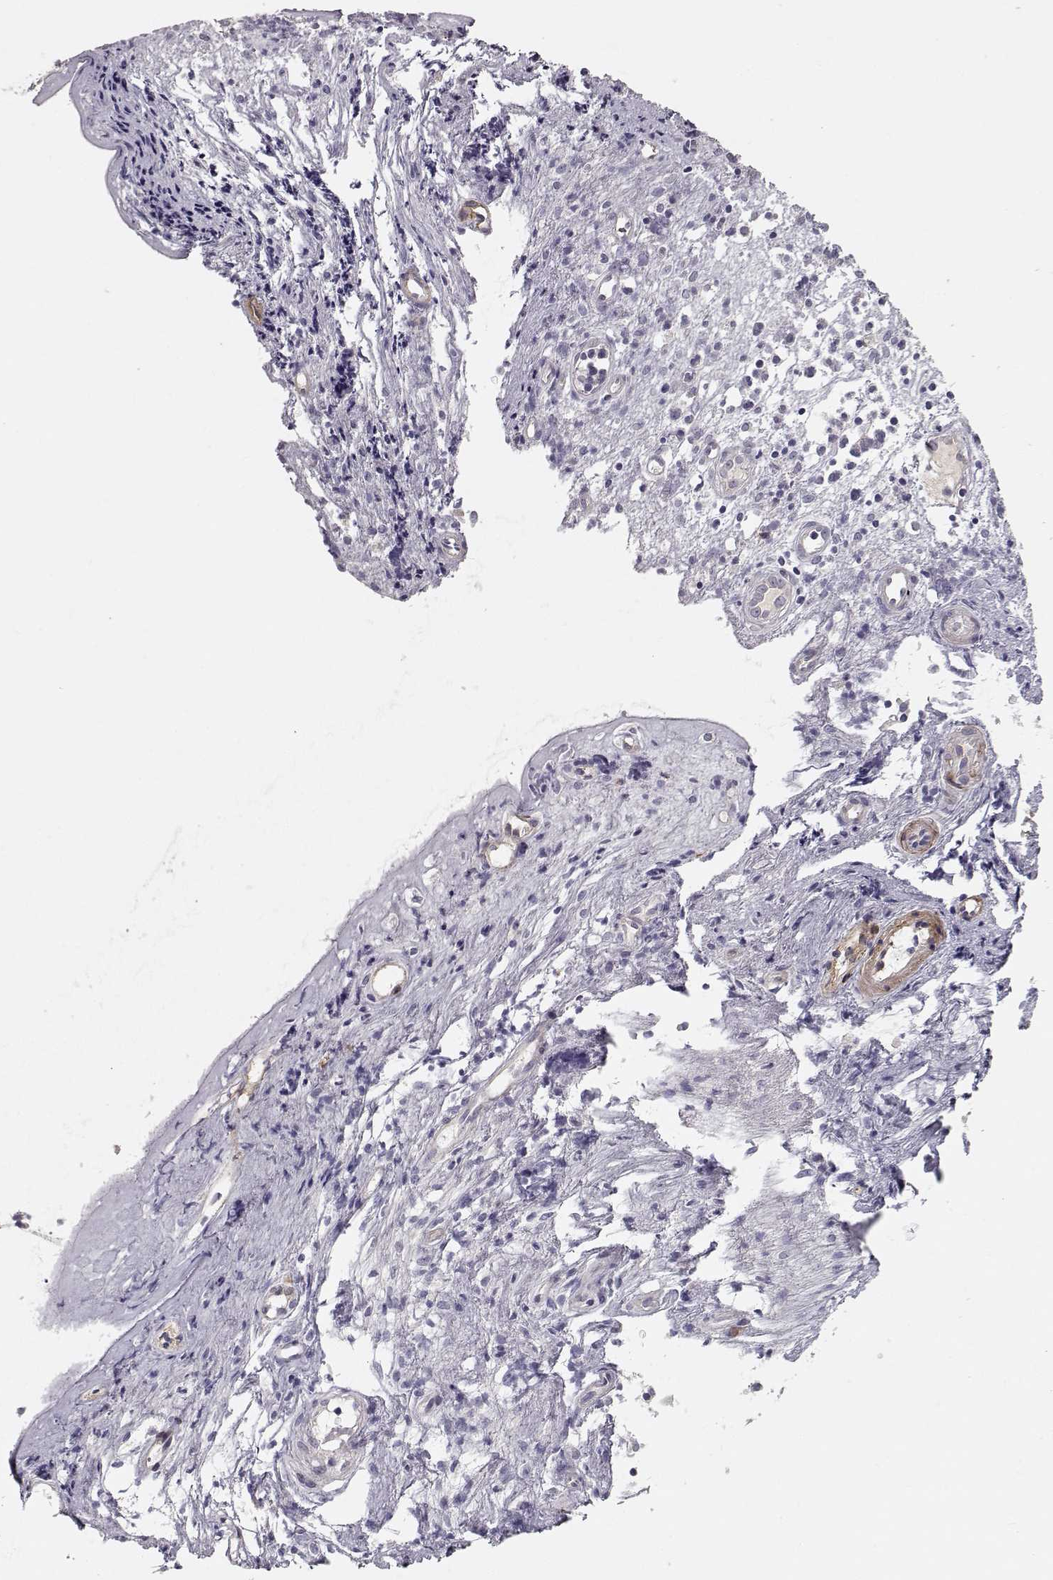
{"staining": {"intensity": "negative", "quantity": "none", "location": "none"}, "tissue": "nasopharynx", "cell_type": "Respiratory epithelial cells", "image_type": "normal", "snomed": [{"axis": "morphology", "description": "Normal tissue, NOS"}, {"axis": "topography", "description": "Nasopharynx"}], "caption": "DAB immunohistochemical staining of unremarkable human nasopharynx reveals no significant positivity in respiratory epithelial cells. (Brightfield microscopy of DAB immunohistochemistry (IHC) at high magnification).", "gene": "ARHGAP8", "patient": {"sex": "female", "age": 47}}